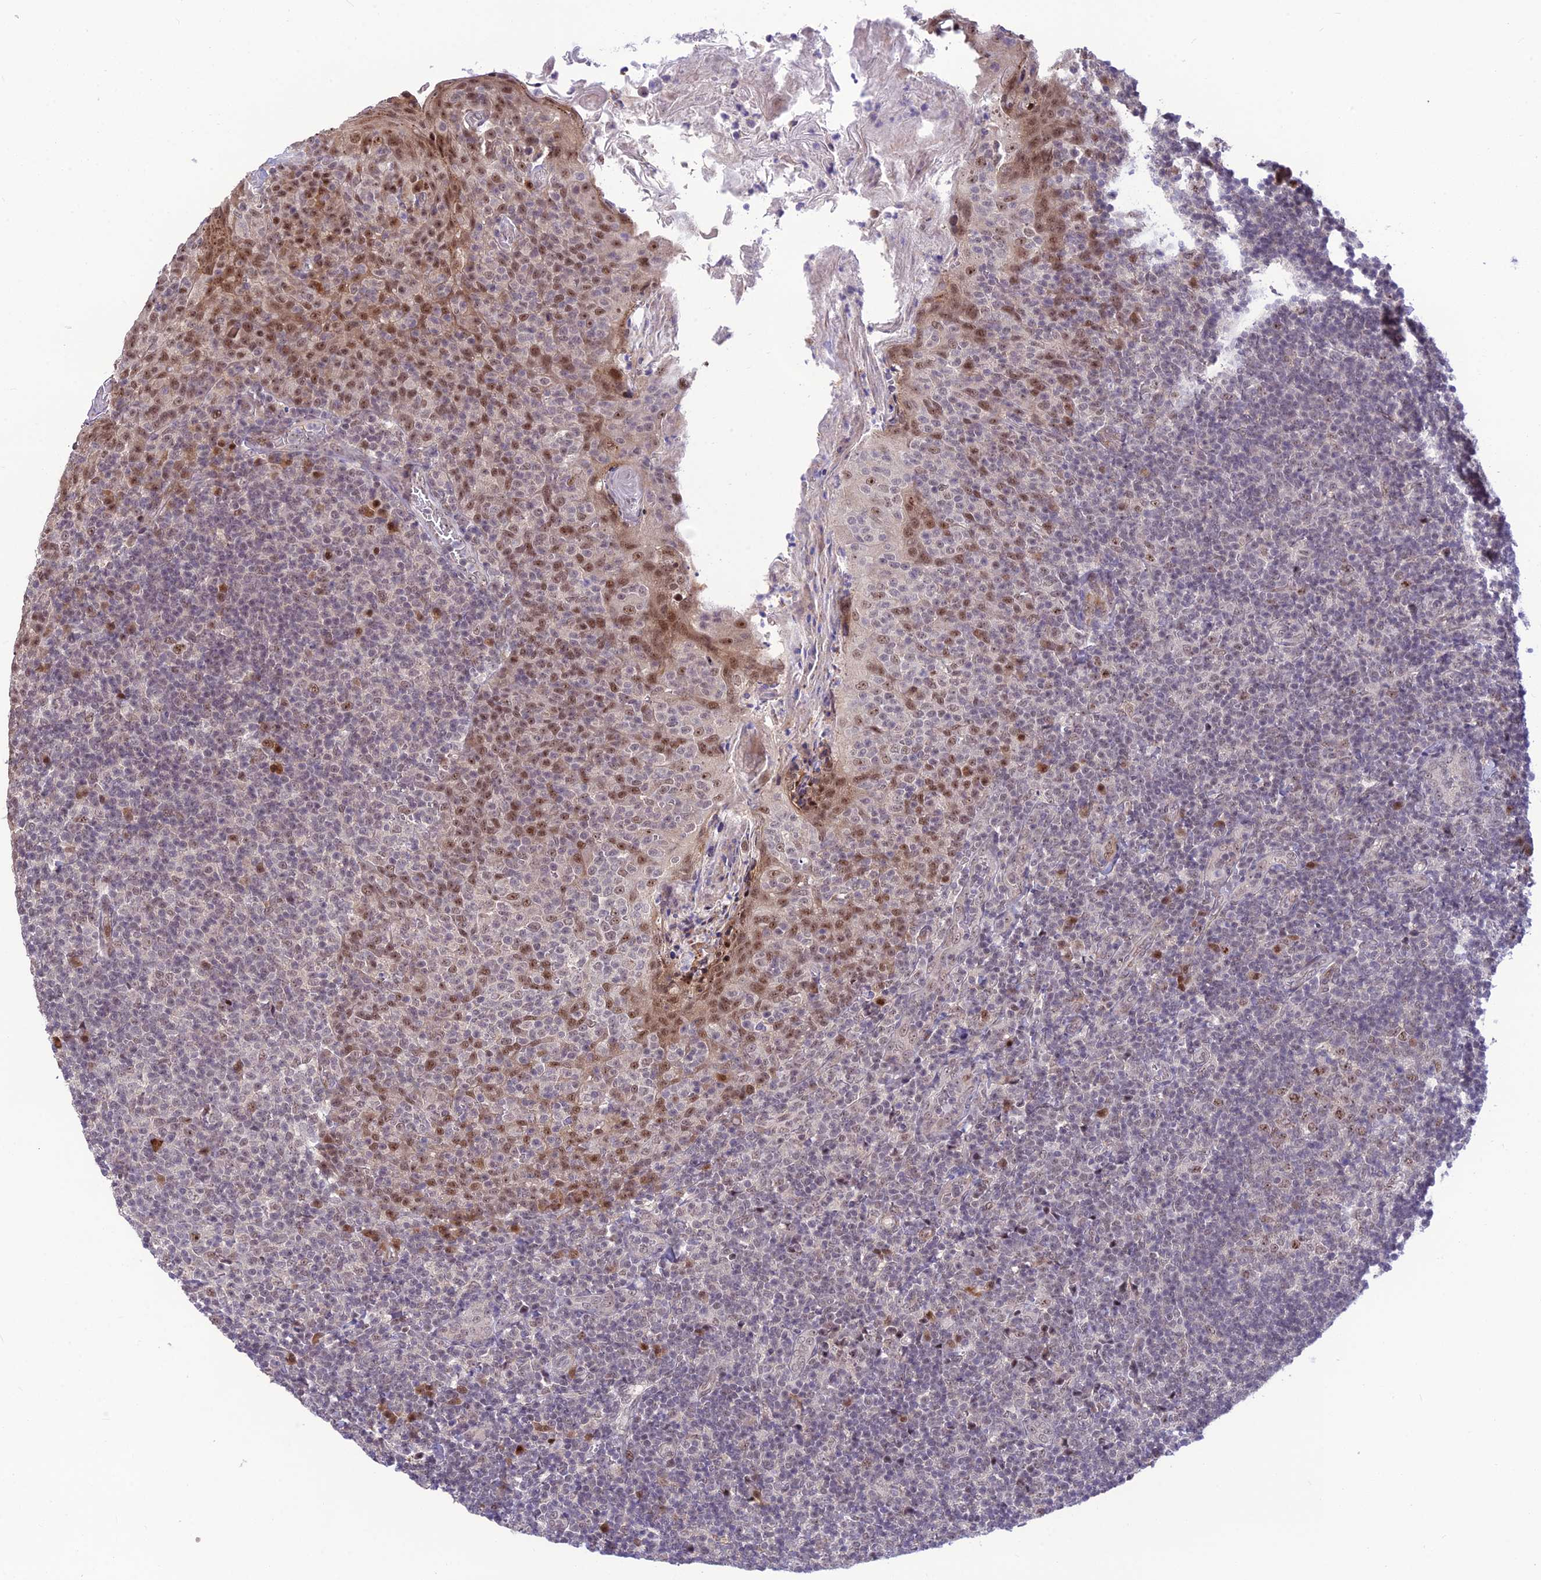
{"staining": {"intensity": "moderate", "quantity": "<25%", "location": "nuclear"}, "tissue": "tonsil", "cell_type": "Germinal center cells", "image_type": "normal", "snomed": [{"axis": "morphology", "description": "Normal tissue, NOS"}, {"axis": "topography", "description": "Tonsil"}], "caption": "DAB immunohistochemical staining of normal tonsil reveals moderate nuclear protein expression in about <25% of germinal center cells.", "gene": "ASPDH", "patient": {"sex": "female", "age": 10}}